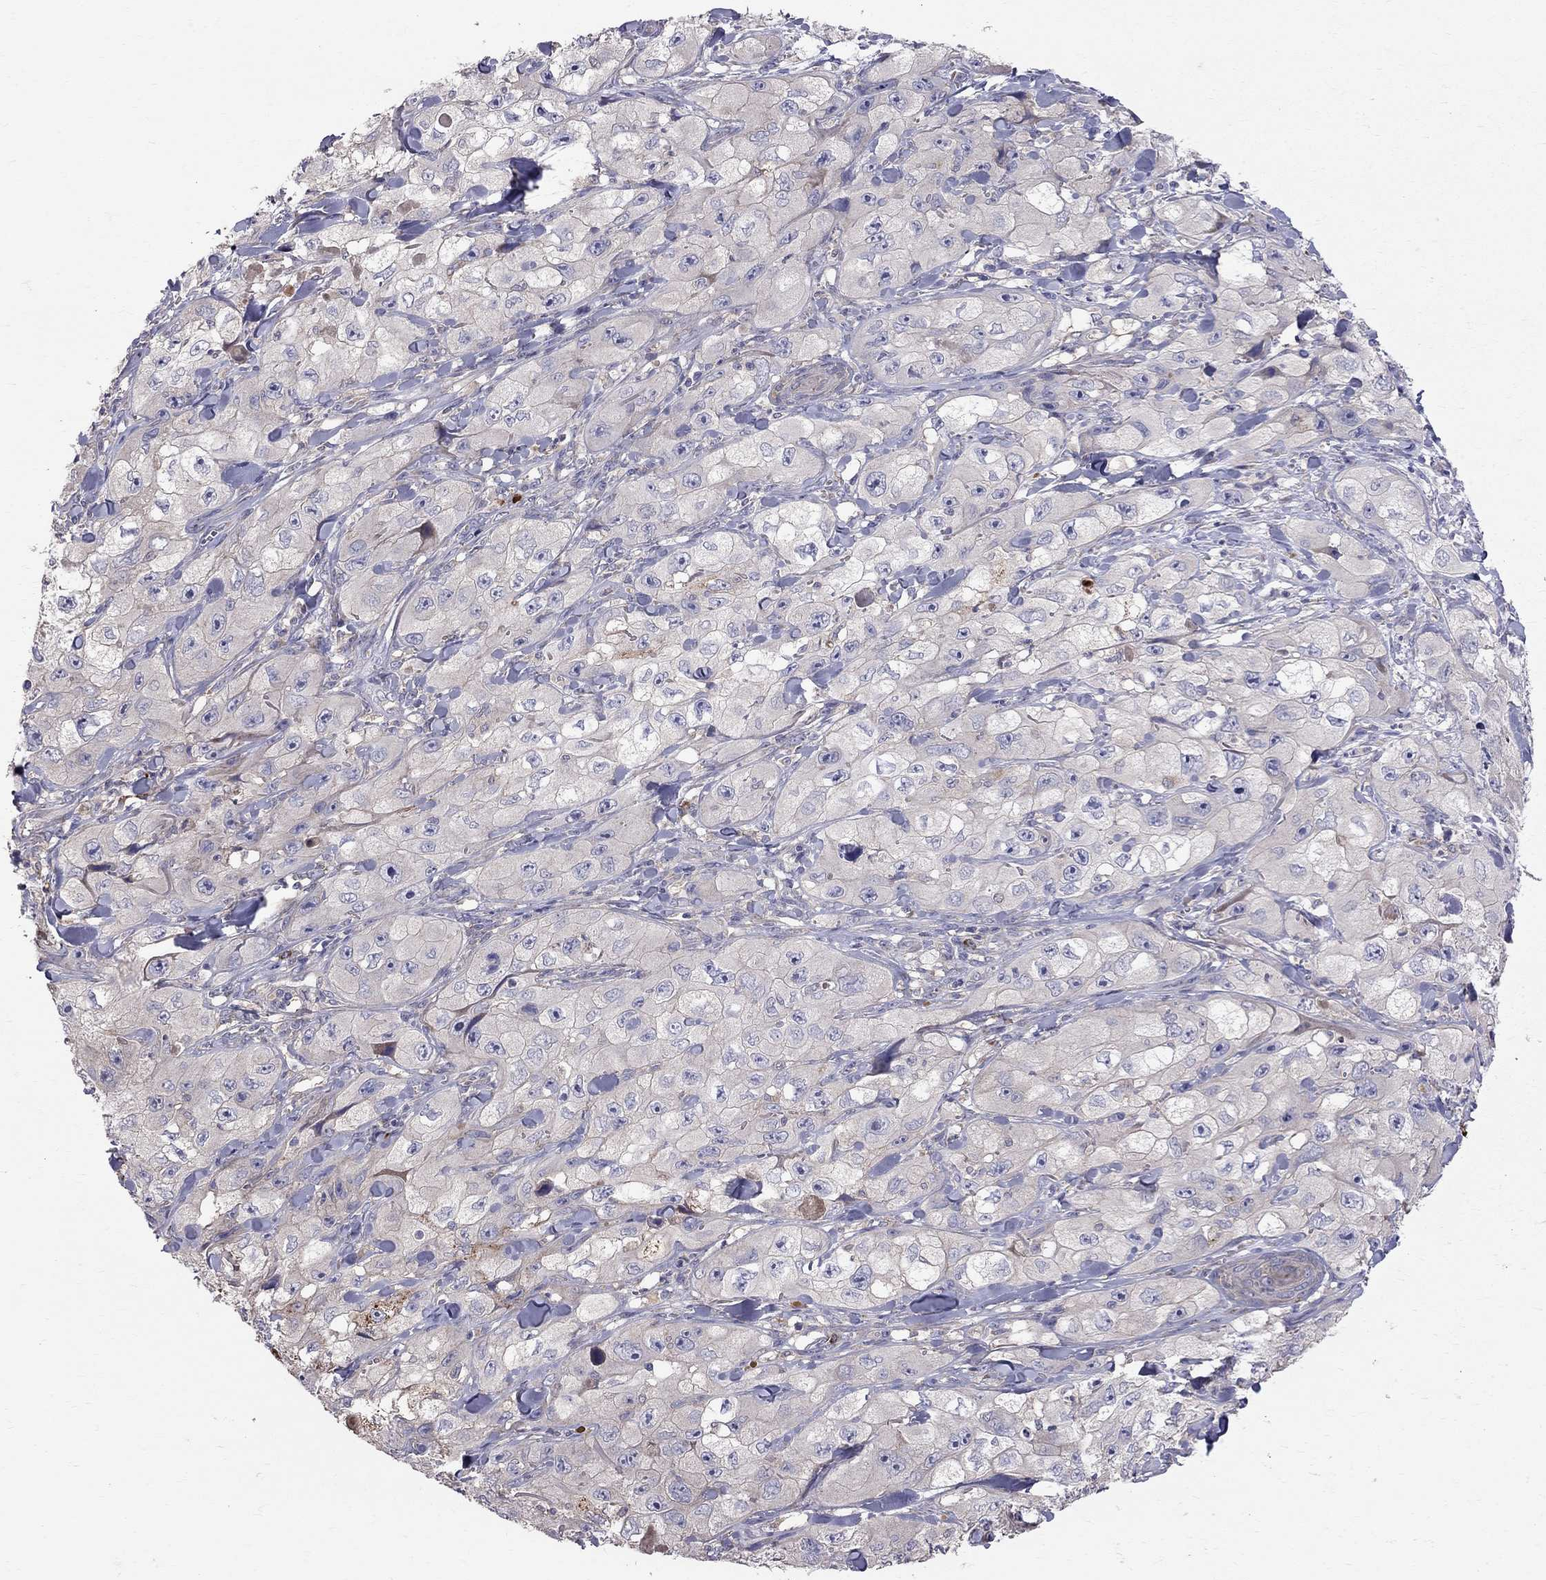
{"staining": {"intensity": "negative", "quantity": "none", "location": "none"}, "tissue": "skin cancer", "cell_type": "Tumor cells", "image_type": "cancer", "snomed": [{"axis": "morphology", "description": "Squamous cell carcinoma, NOS"}, {"axis": "topography", "description": "Skin"}, {"axis": "topography", "description": "Subcutis"}], "caption": "There is no significant positivity in tumor cells of skin cancer (squamous cell carcinoma).", "gene": "PIK3CG", "patient": {"sex": "male", "age": 73}}